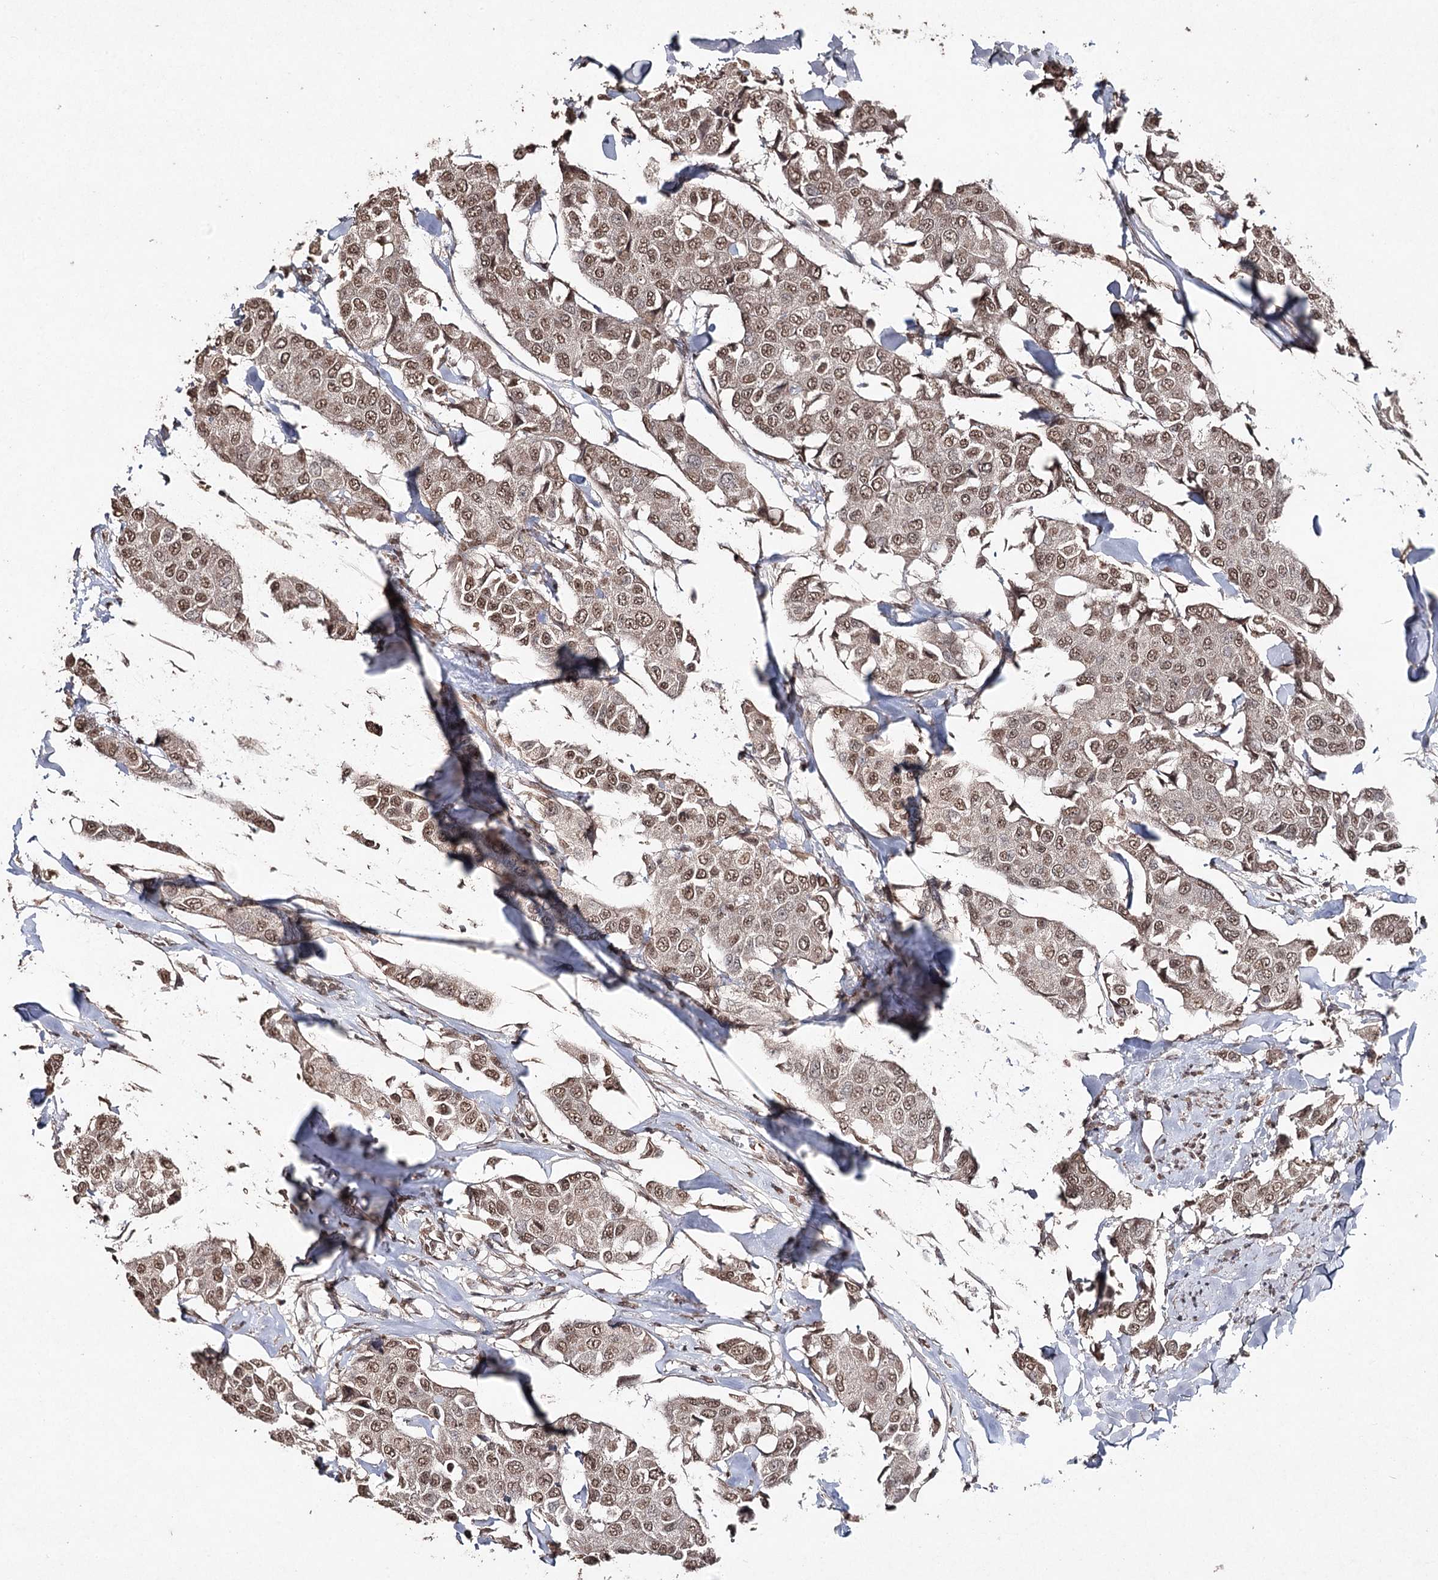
{"staining": {"intensity": "moderate", "quantity": ">75%", "location": "nuclear"}, "tissue": "breast cancer", "cell_type": "Tumor cells", "image_type": "cancer", "snomed": [{"axis": "morphology", "description": "Duct carcinoma"}, {"axis": "topography", "description": "Breast"}], "caption": "Approximately >75% of tumor cells in human breast cancer (invasive ductal carcinoma) show moderate nuclear protein expression as visualized by brown immunohistochemical staining.", "gene": "ATG14", "patient": {"sex": "female", "age": 80}}